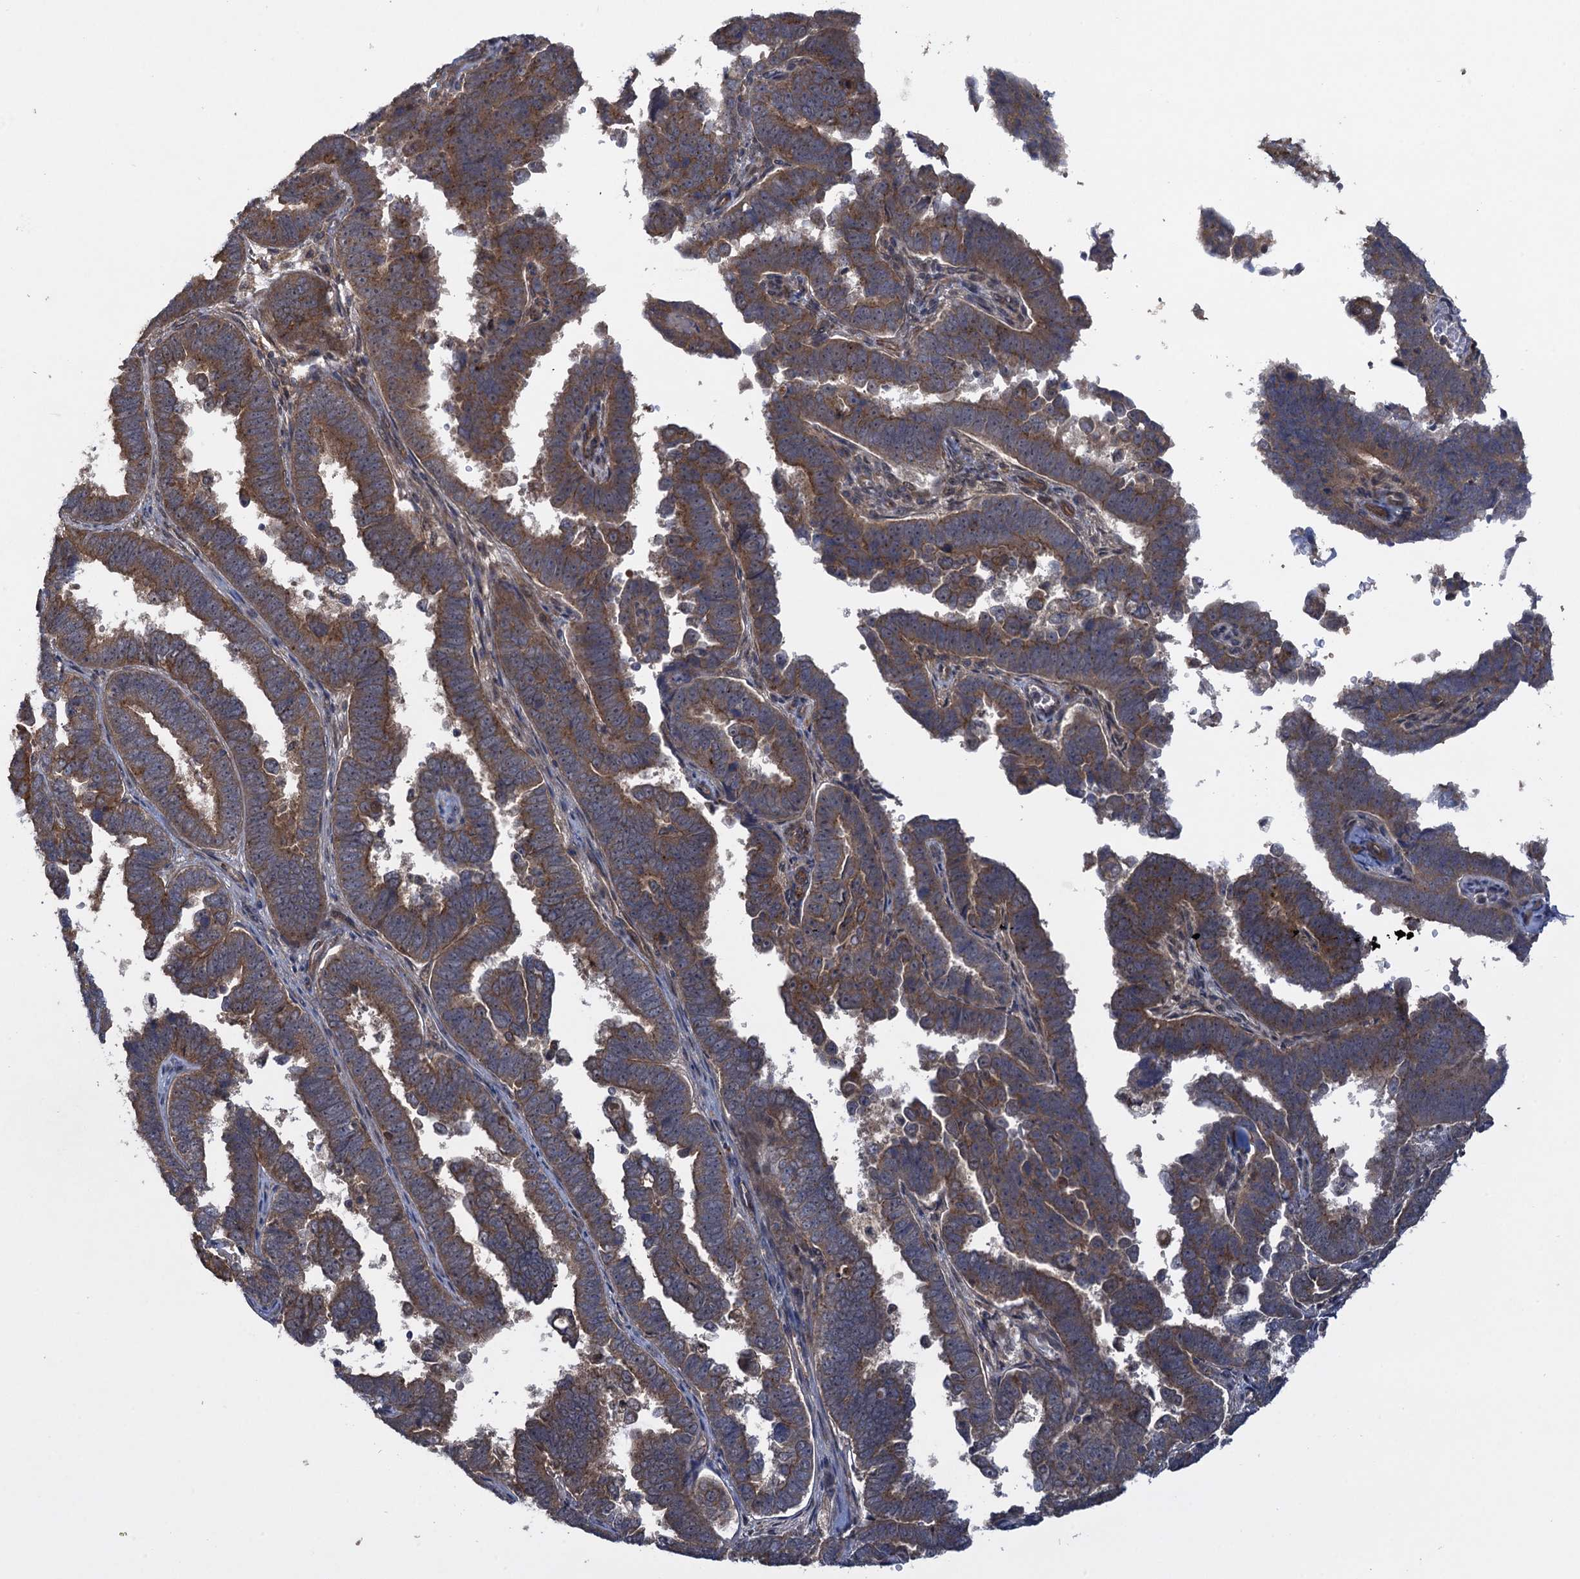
{"staining": {"intensity": "moderate", "quantity": ">75%", "location": "cytoplasmic/membranous"}, "tissue": "endometrial cancer", "cell_type": "Tumor cells", "image_type": "cancer", "snomed": [{"axis": "morphology", "description": "Adenocarcinoma, NOS"}, {"axis": "topography", "description": "Endometrium"}], "caption": "Approximately >75% of tumor cells in endometrial adenocarcinoma exhibit moderate cytoplasmic/membranous protein staining as visualized by brown immunohistochemical staining.", "gene": "HAUS1", "patient": {"sex": "female", "age": 75}}